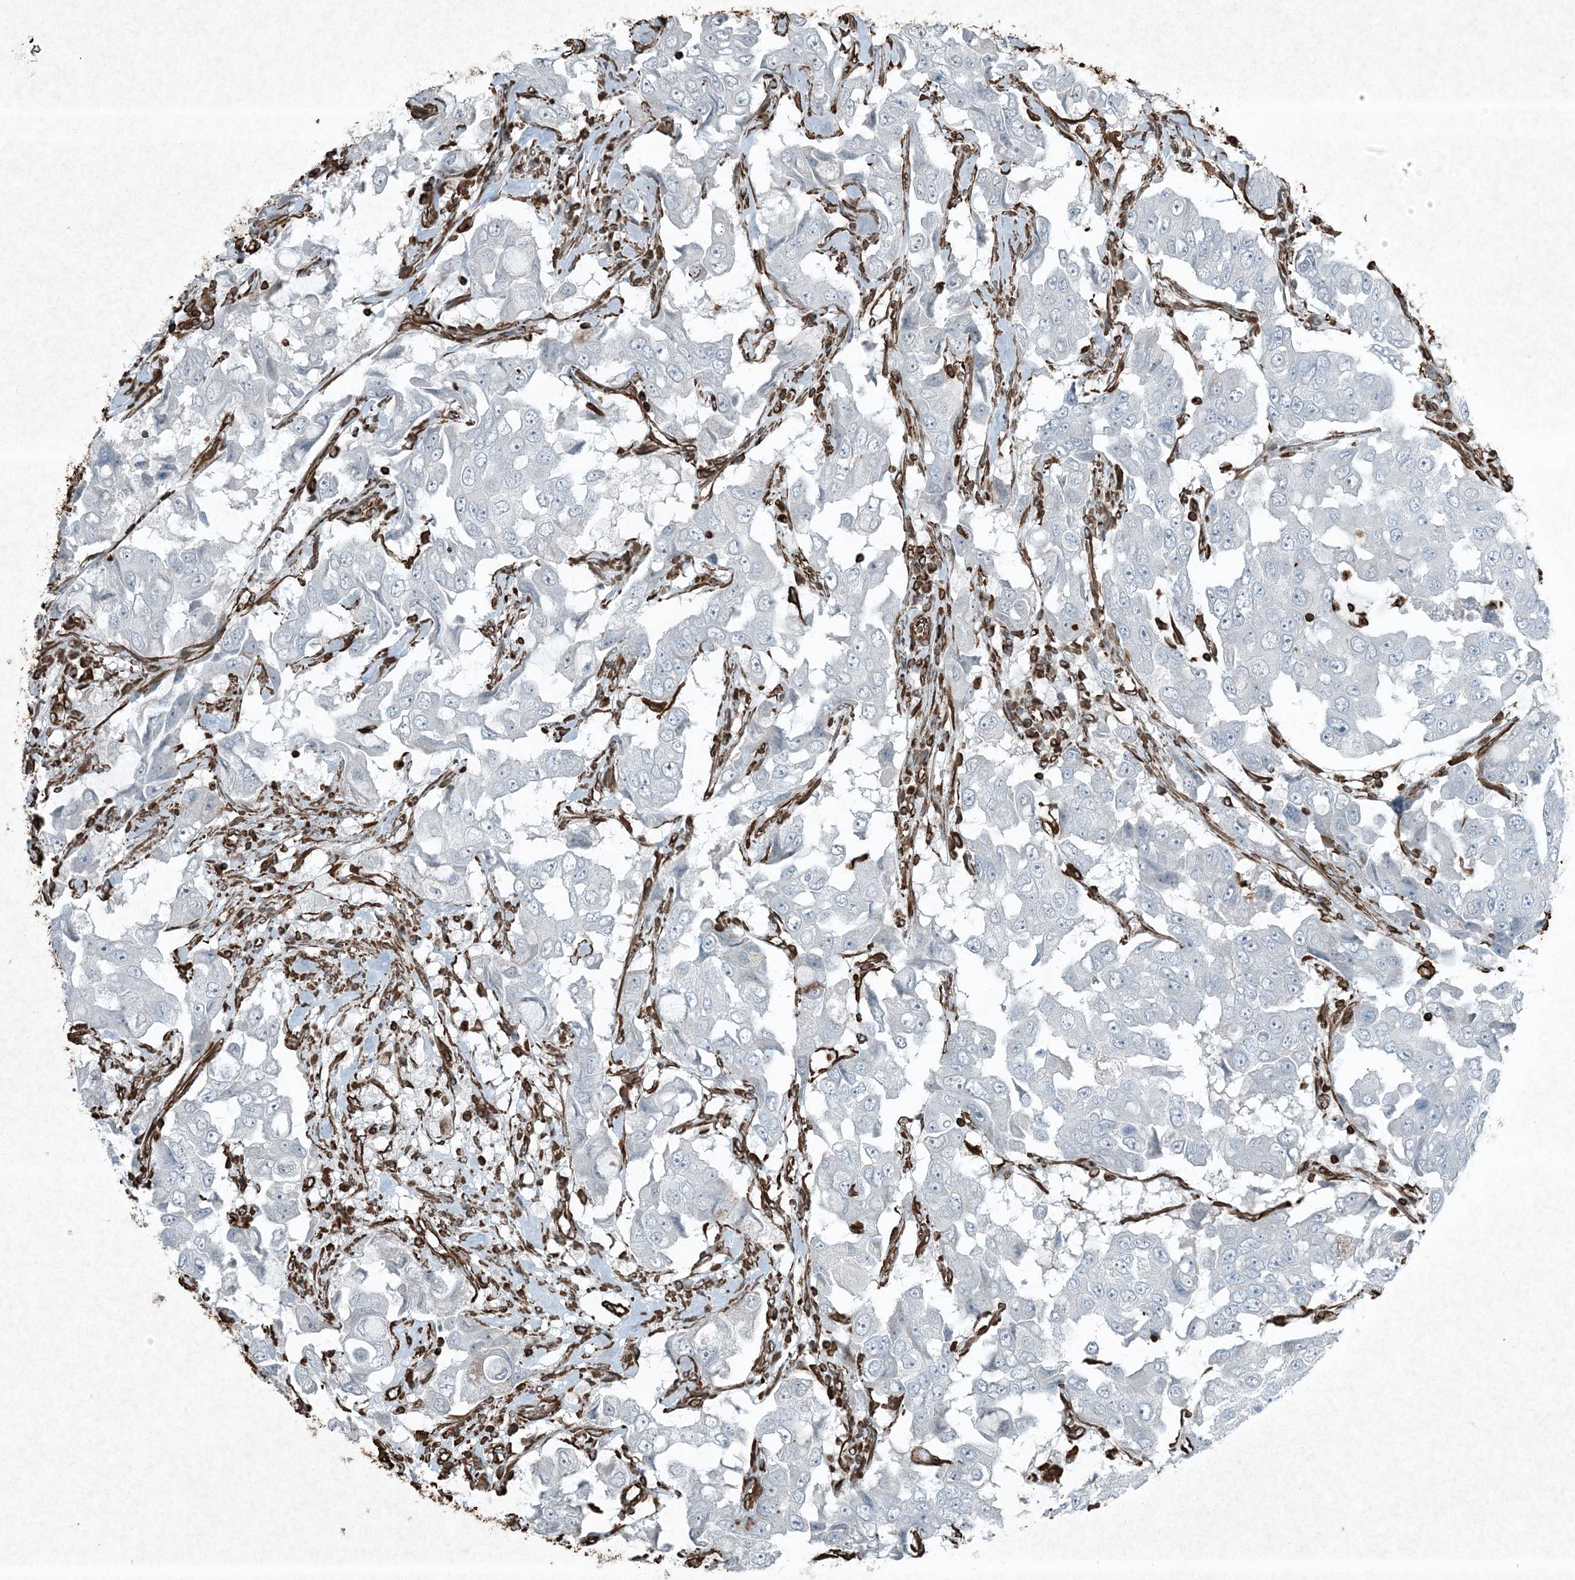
{"staining": {"intensity": "negative", "quantity": "none", "location": "none"}, "tissue": "breast cancer", "cell_type": "Tumor cells", "image_type": "cancer", "snomed": [{"axis": "morphology", "description": "Duct carcinoma"}, {"axis": "topography", "description": "Breast"}], "caption": "IHC micrograph of neoplastic tissue: breast cancer (invasive ductal carcinoma) stained with DAB (3,3'-diaminobenzidine) reveals no significant protein positivity in tumor cells.", "gene": "RYK", "patient": {"sex": "female", "age": 27}}